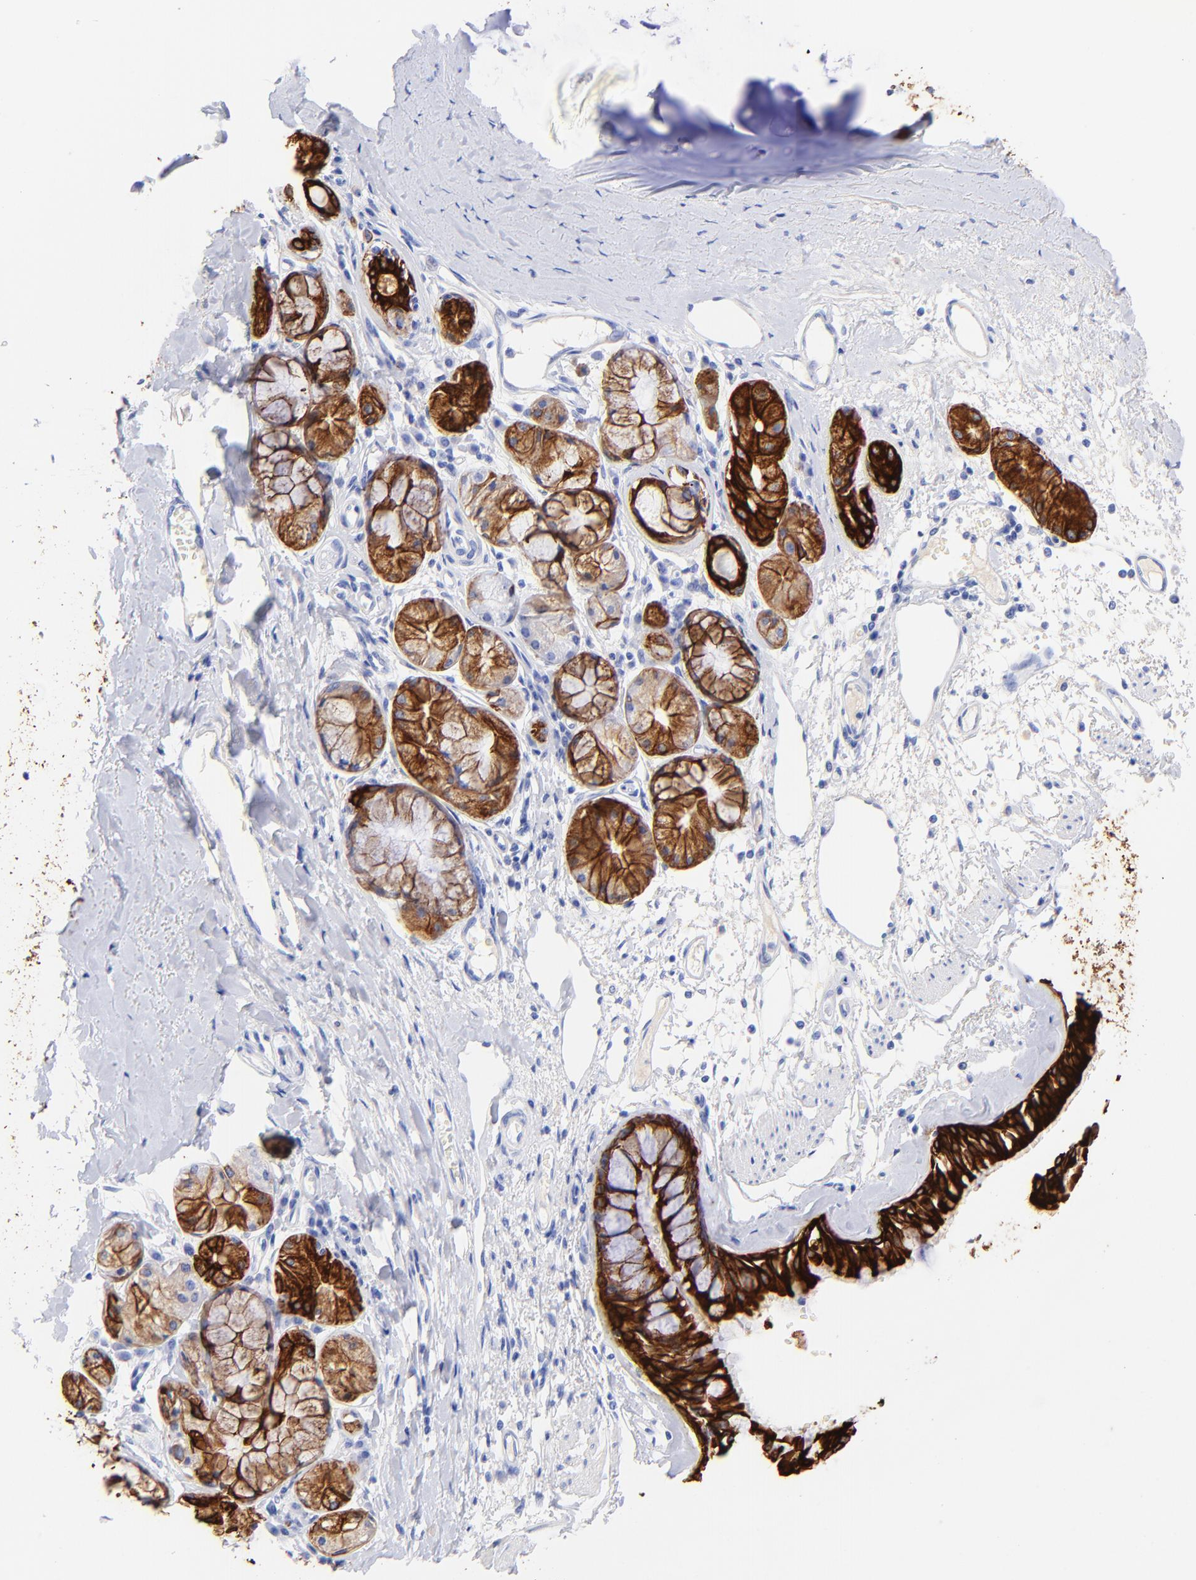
{"staining": {"intensity": "strong", "quantity": ">75%", "location": "cytoplasmic/membranous"}, "tissue": "bronchus", "cell_type": "Respiratory epithelial cells", "image_type": "normal", "snomed": [{"axis": "morphology", "description": "Normal tissue, NOS"}, {"axis": "topography", "description": "Bronchus"}, {"axis": "topography", "description": "Lung"}], "caption": "High-magnification brightfield microscopy of normal bronchus stained with DAB (3,3'-diaminobenzidine) (brown) and counterstained with hematoxylin (blue). respiratory epithelial cells exhibit strong cytoplasmic/membranous expression is identified in about>75% of cells. Nuclei are stained in blue.", "gene": "KRT19", "patient": {"sex": "female", "age": 56}}